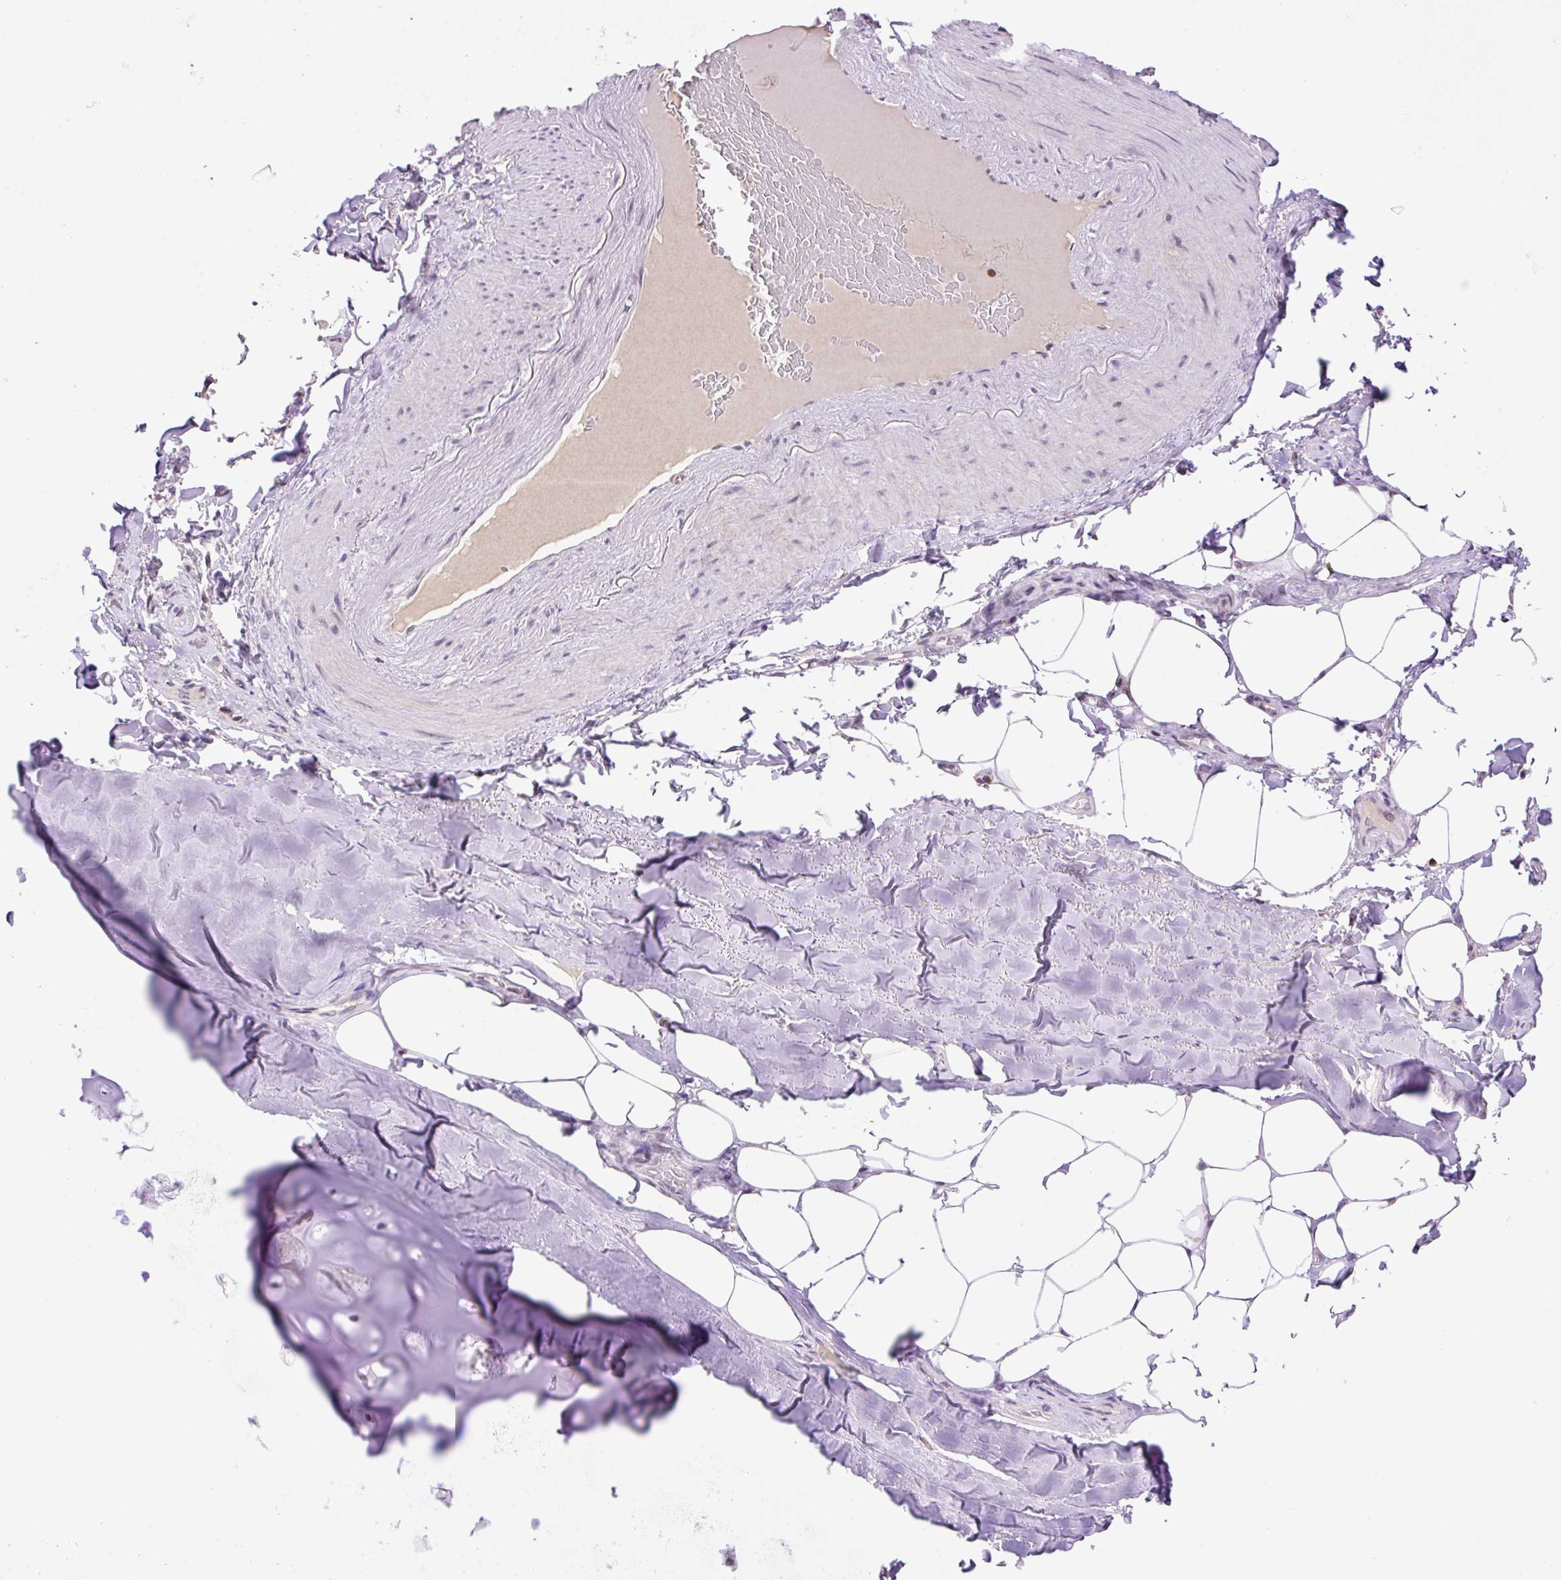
{"staining": {"intensity": "negative", "quantity": "none", "location": "none"}, "tissue": "adipose tissue", "cell_type": "Adipocytes", "image_type": "normal", "snomed": [{"axis": "morphology", "description": "Normal tissue, NOS"}, {"axis": "topography", "description": "Bronchus"}], "caption": "Immunohistochemistry image of unremarkable adipose tissue: human adipose tissue stained with DAB displays no significant protein expression in adipocytes.", "gene": "CARD11", "patient": {"sex": "male", "age": 66}}